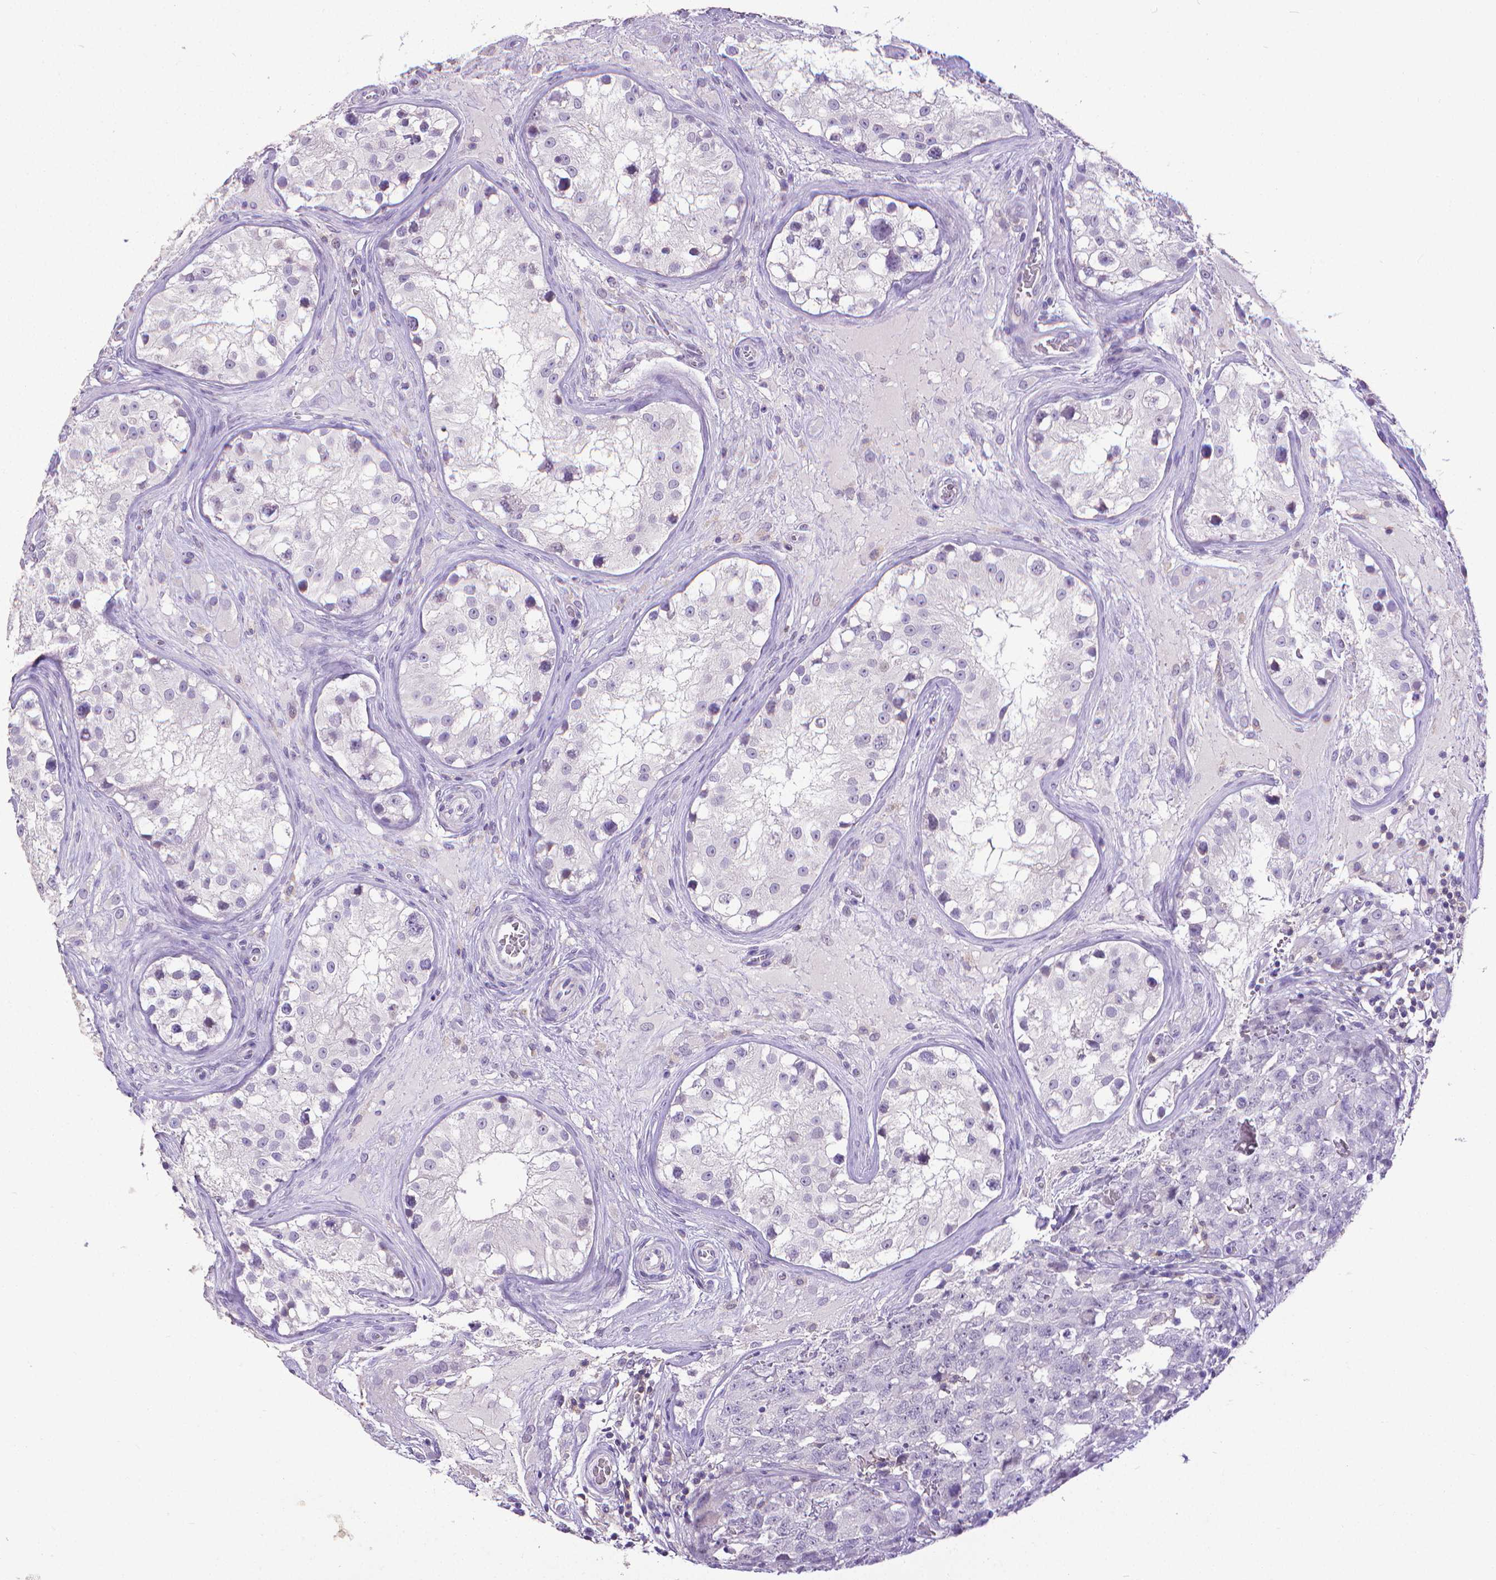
{"staining": {"intensity": "negative", "quantity": "none", "location": "none"}, "tissue": "testis cancer", "cell_type": "Tumor cells", "image_type": "cancer", "snomed": [{"axis": "morphology", "description": "Carcinoma, Embryonal, NOS"}, {"axis": "topography", "description": "Testis"}], "caption": "Immunohistochemistry photomicrograph of human testis embryonal carcinoma stained for a protein (brown), which displays no expression in tumor cells. (Stains: DAB IHC with hematoxylin counter stain, Microscopy: brightfield microscopy at high magnification).", "gene": "CD4", "patient": {"sex": "male", "age": 18}}